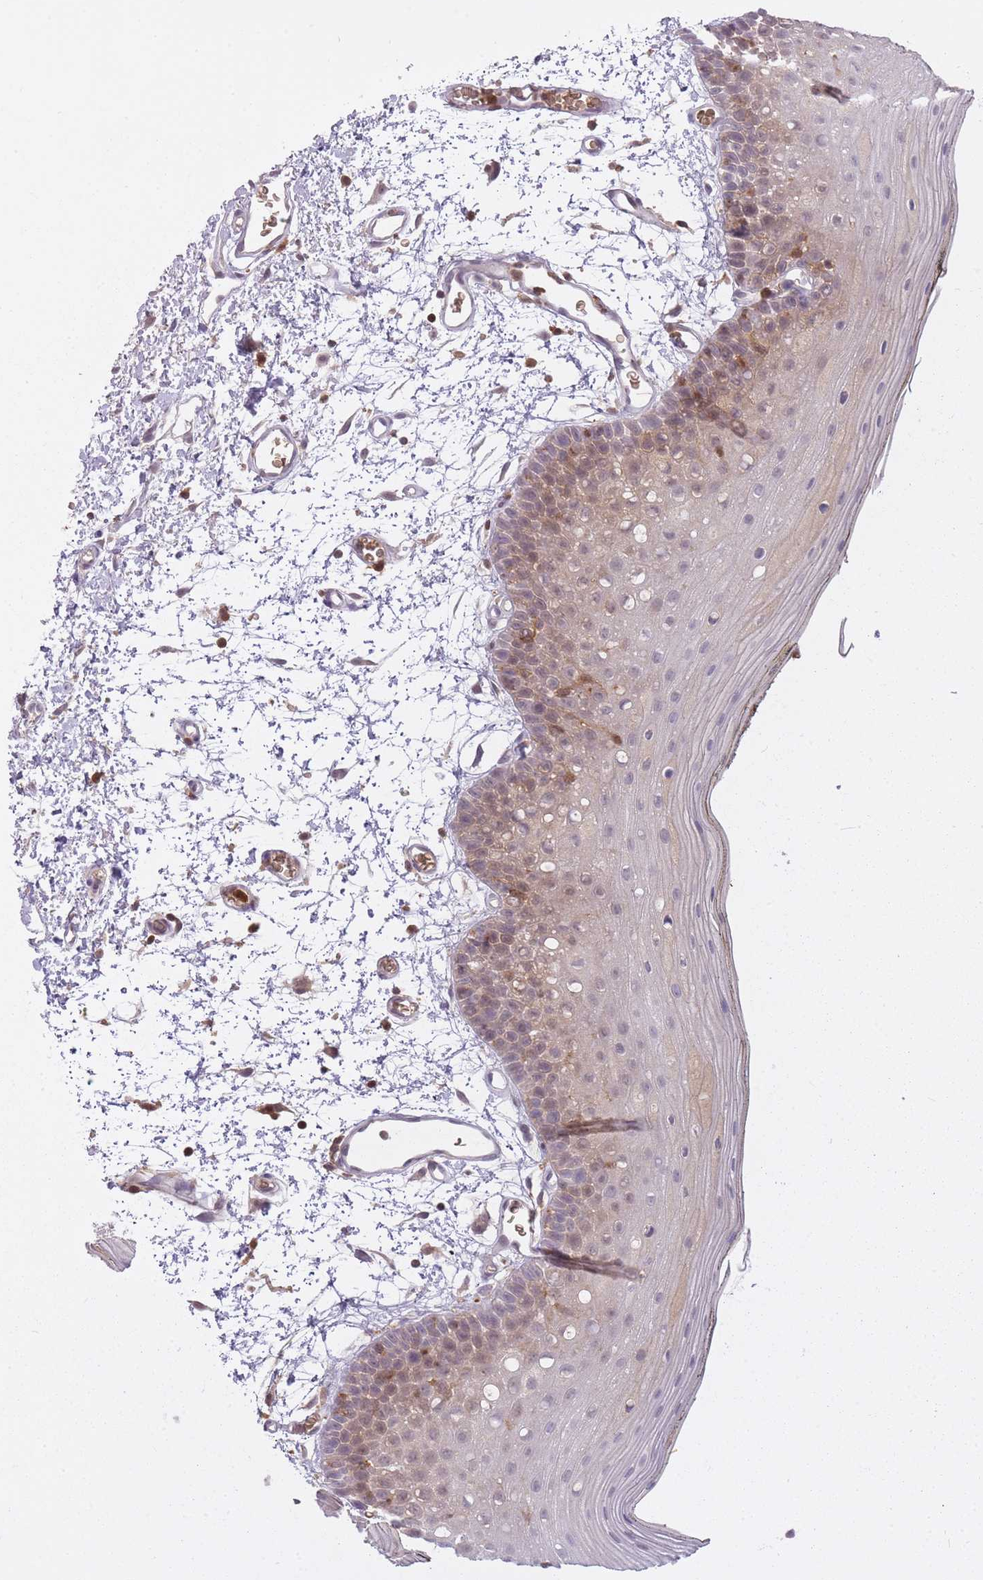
{"staining": {"intensity": "moderate", "quantity": "25%-75%", "location": "cytoplasmic/membranous,nuclear"}, "tissue": "oral mucosa", "cell_type": "Squamous epithelial cells", "image_type": "normal", "snomed": [{"axis": "morphology", "description": "Normal tissue, NOS"}, {"axis": "topography", "description": "Oral tissue"}, {"axis": "topography", "description": "Tounge, NOS"}], "caption": "A brown stain highlights moderate cytoplasmic/membranous,nuclear staining of a protein in squamous epithelial cells of normal human oral mucosa.", "gene": "CXorf38", "patient": {"sex": "female", "age": 81}}